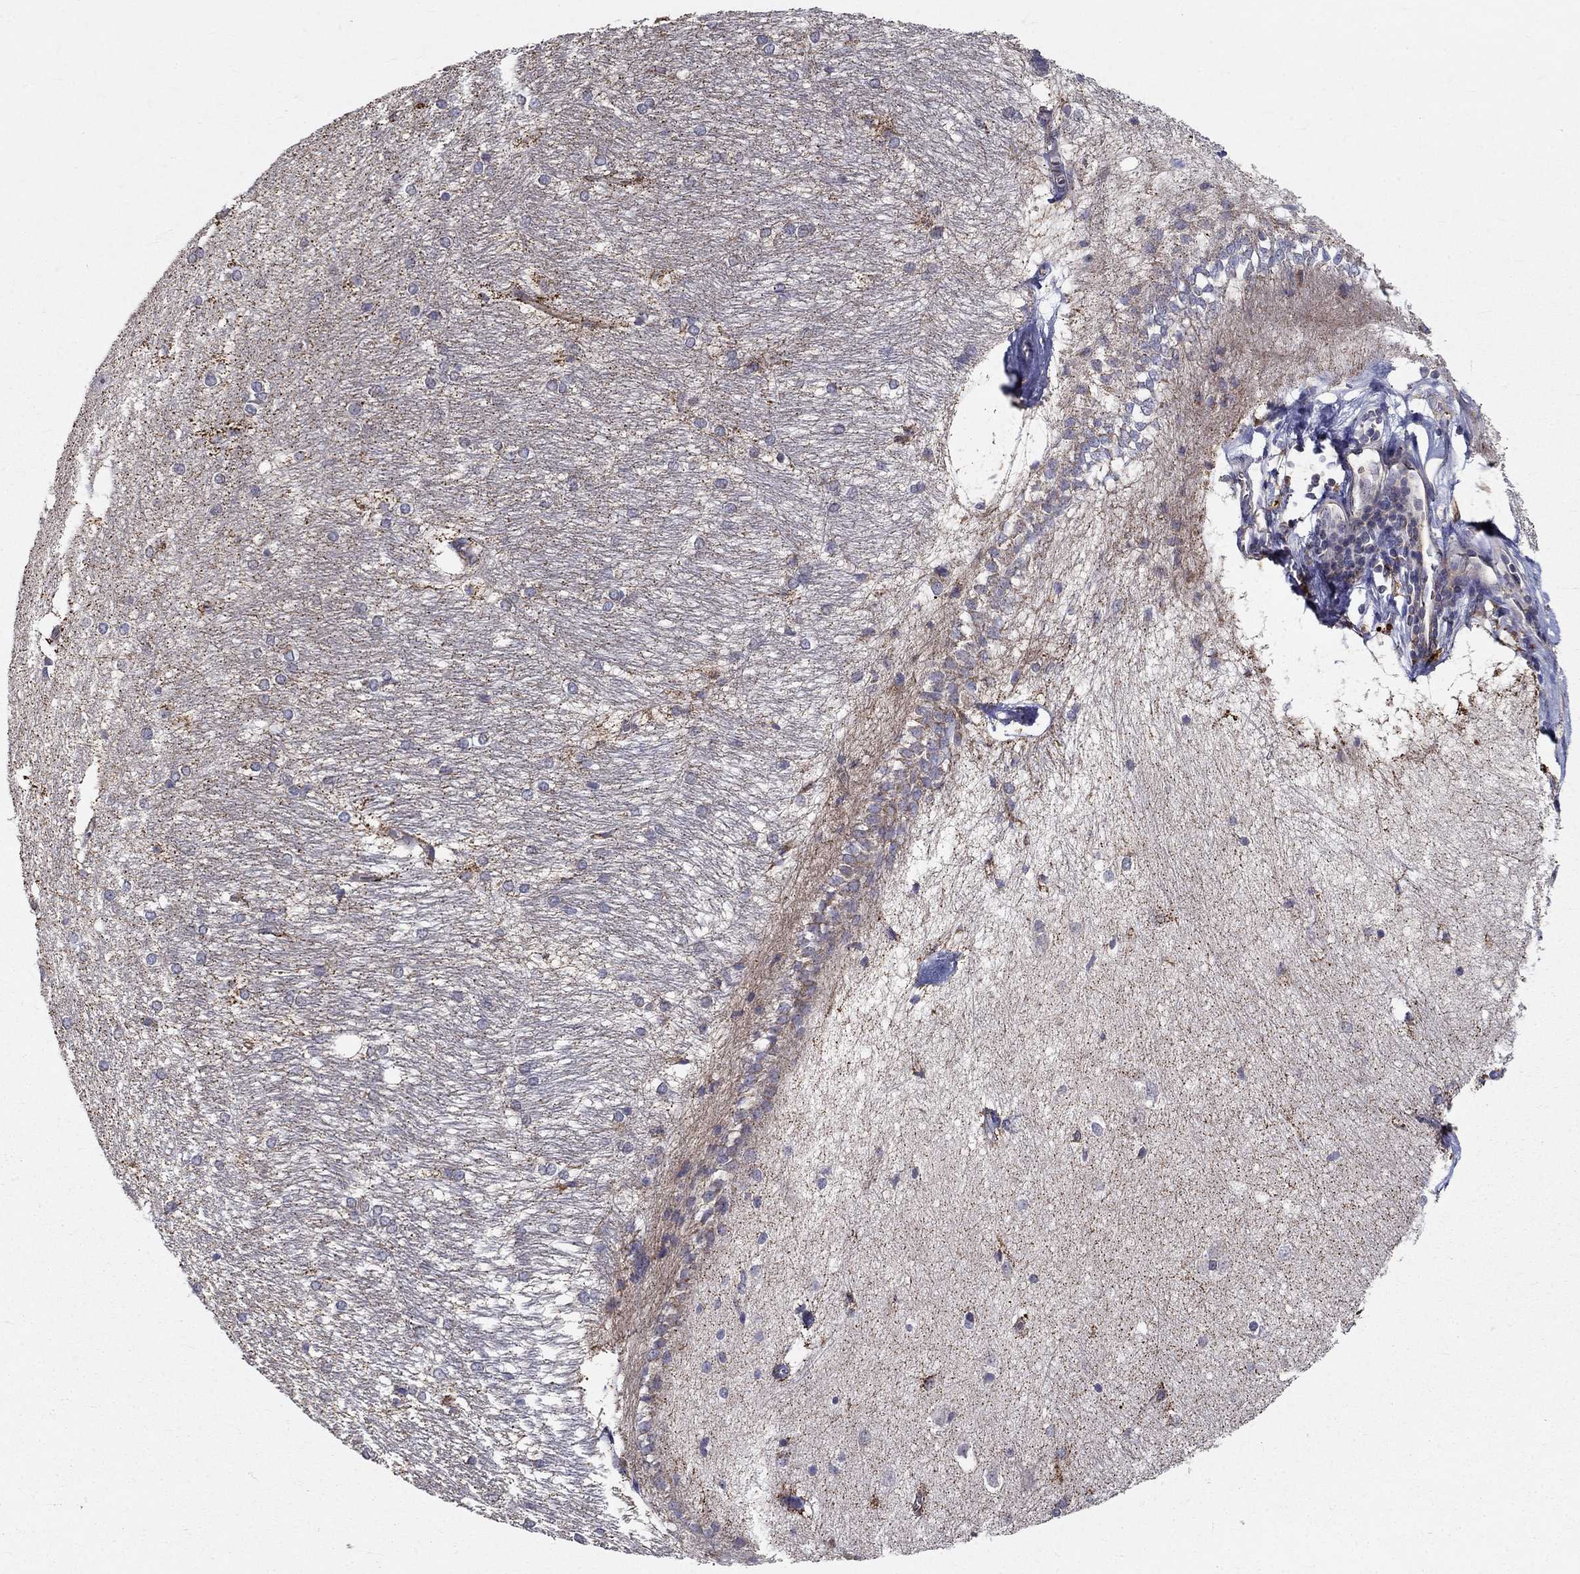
{"staining": {"intensity": "strong", "quantity": "<25%", "location": "cytoplasmic/membranous"}, "tissue": "hippocampus", "cell_type": "Glial cells", "image_type": "normal", "snomed": [{"axis": "morphology", "description": "Normal tissue, NOS"}, {"axis": "topography", "description": "Cerebral cortex"}, {"axis": "topography", "description": "Hippocampus"}], "caption": "Immunohistochemical staining of unremarkable human hippocampus reveals strong cytoplasmic/membranous protein positivity in approximately <25% of glial cells.", "gene": "ALDH4A1", "patient": {"sex": "female", "age": 19}}